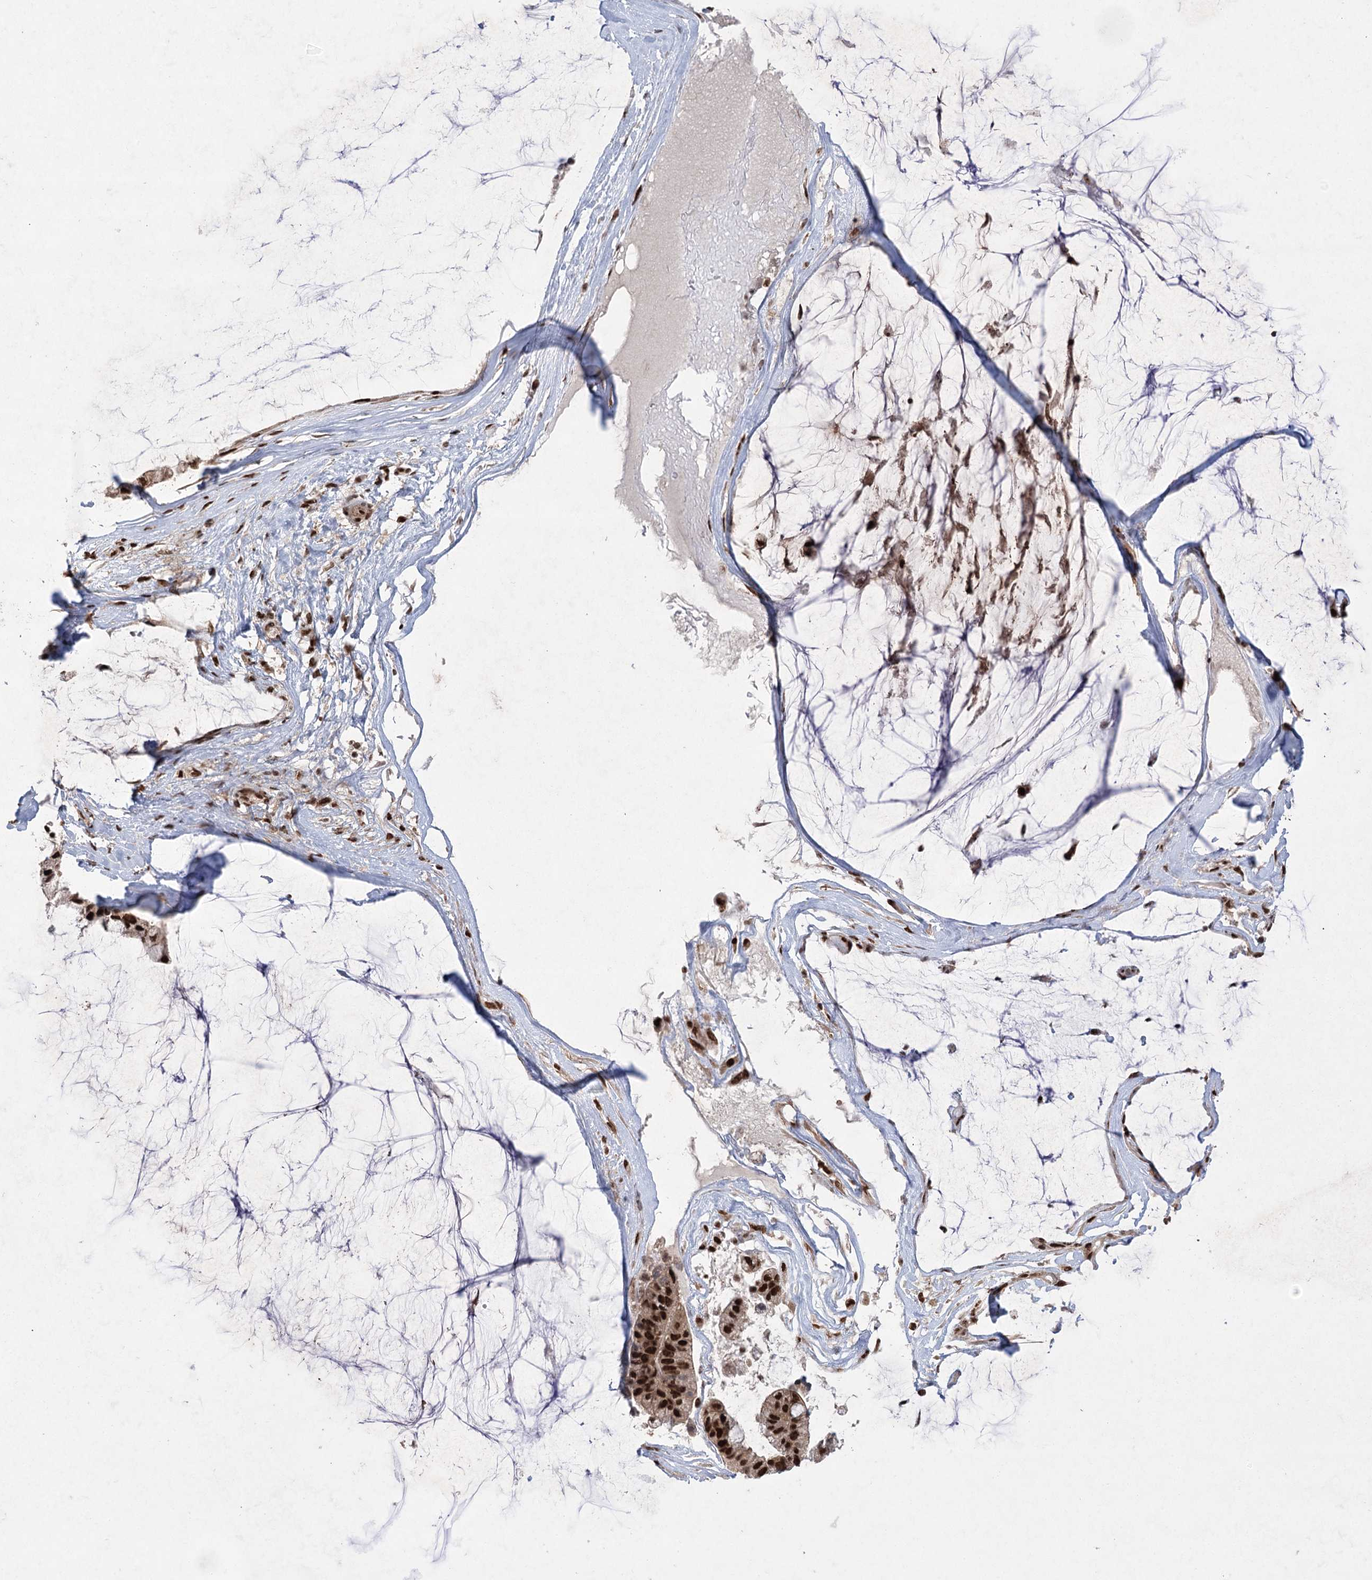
{"staining": {"intensity": "strong", "quantity": ">75%", "location": "nuclear"}, "tissue": "ovarian cancer", "cell_type": "Tumor cells", "image_type": "cancer", "snomed": [{"axis": "morphology", "description": "Cystadenocarcinoma, mucinous, NOS"}, {"axis": "topography", "description": "Ovary"}], "caption": "A histopathology image of human ovarian mucinous cystadenocarcinoma stained for a protein exhibits strong nuclear brown staining in tumor cells.", "gene": "ZCCHC8", "patient": {"sex": "female", "age": 39}}